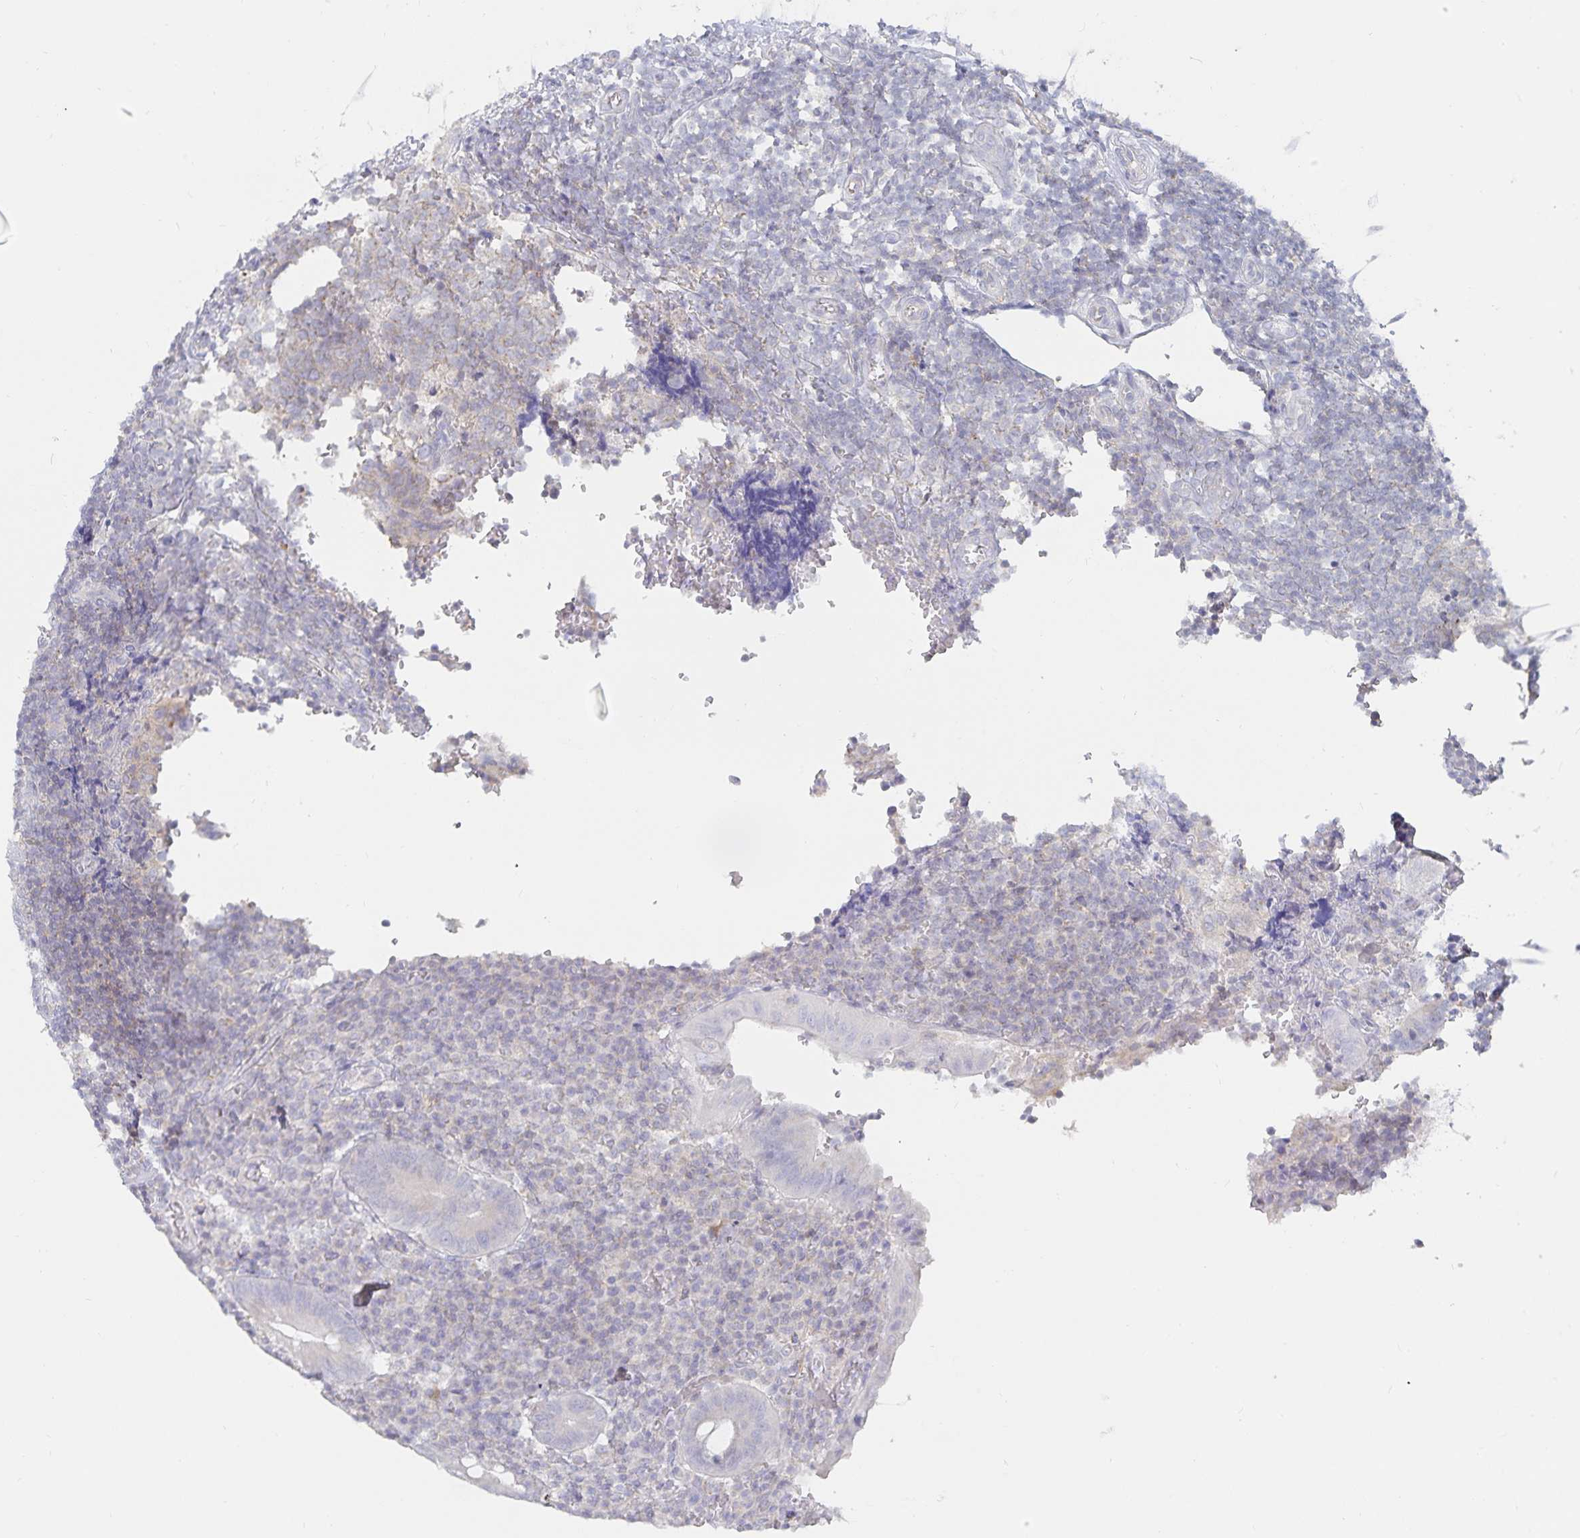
{"staining": {"intensity": "weak", "quantity": "25%-75%", "location": "cytoplasmic/membranous"}, "tissue": "appendix", "cell_type": "Glandular cells", "image_type": "normal", "snomed": [{"axis": "morphology", "description": "Normal tissue, NOS"}, {"axis": "topography", "description": "Appendix"}], "caption": "IHC image of normal appendix: appendix stained using IHC displays low levels of weak protein expression localized specifically in the cytoplasmic/membranous of glandular cells, appearing as a cytoplasmic/membranous brown color.", "gene": "SFTPA1", "patient": {"sex": "male", "age": 18}}